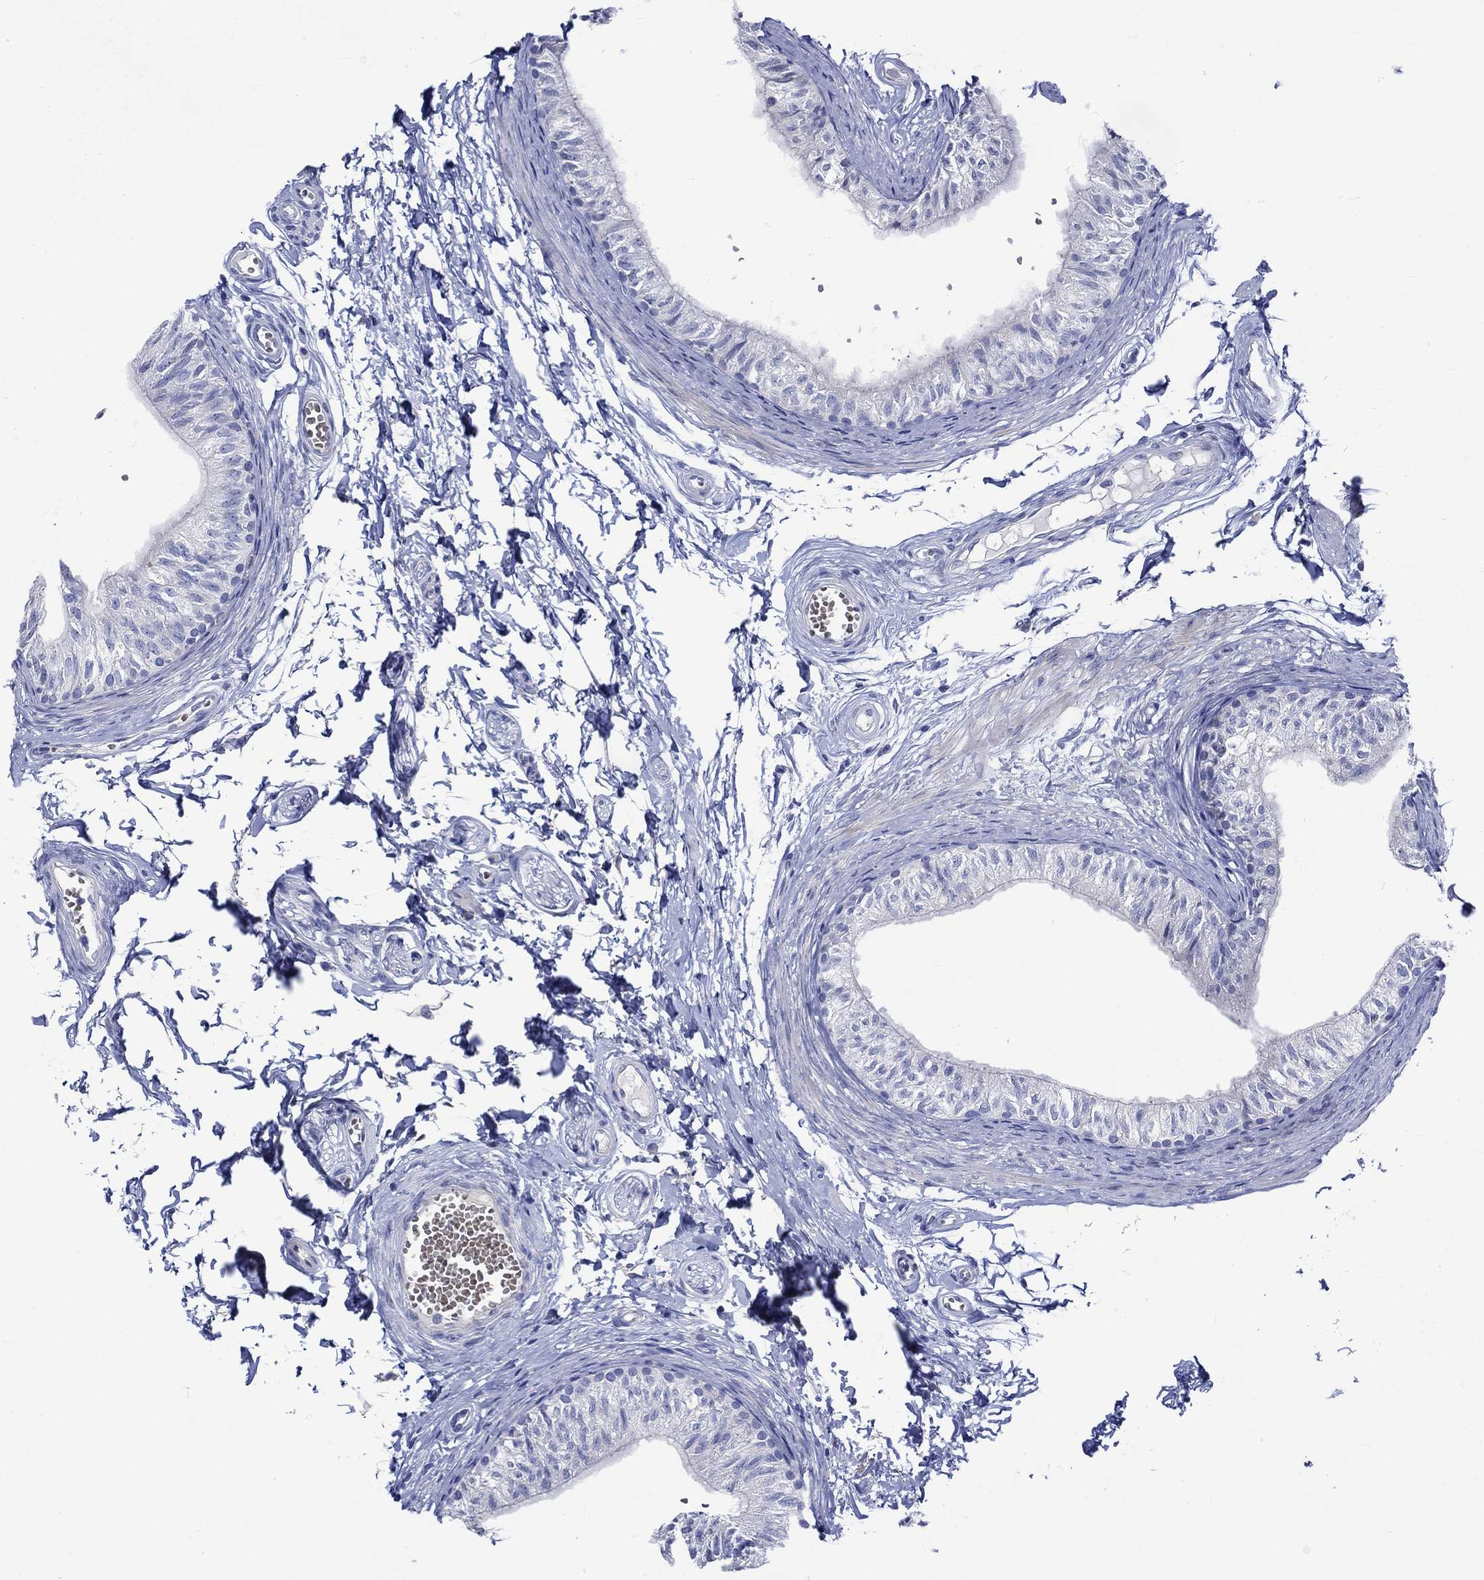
{"staining": {"intensity": "negative", "quantity": "none", "location": "none"}, "tissue": "epididymis", "cell_type": "Glandular cells", "image_type": "normal", "snomed": [{"axis": "morphology", "description": "Normal tissue, NOS"}, {"axis": "topography", "description": "Epididymis"}], "caption": "DAB (3,3'-diaminobenzidine) immunohistochemical staining of unremarkable human epididymis reveals no significant positivity in glandular cells. (DAB immunohistochemistry with hematoxylin counter stain).", "gene": "NRIP3", "patient": {"sex": "male", "age": 22}}